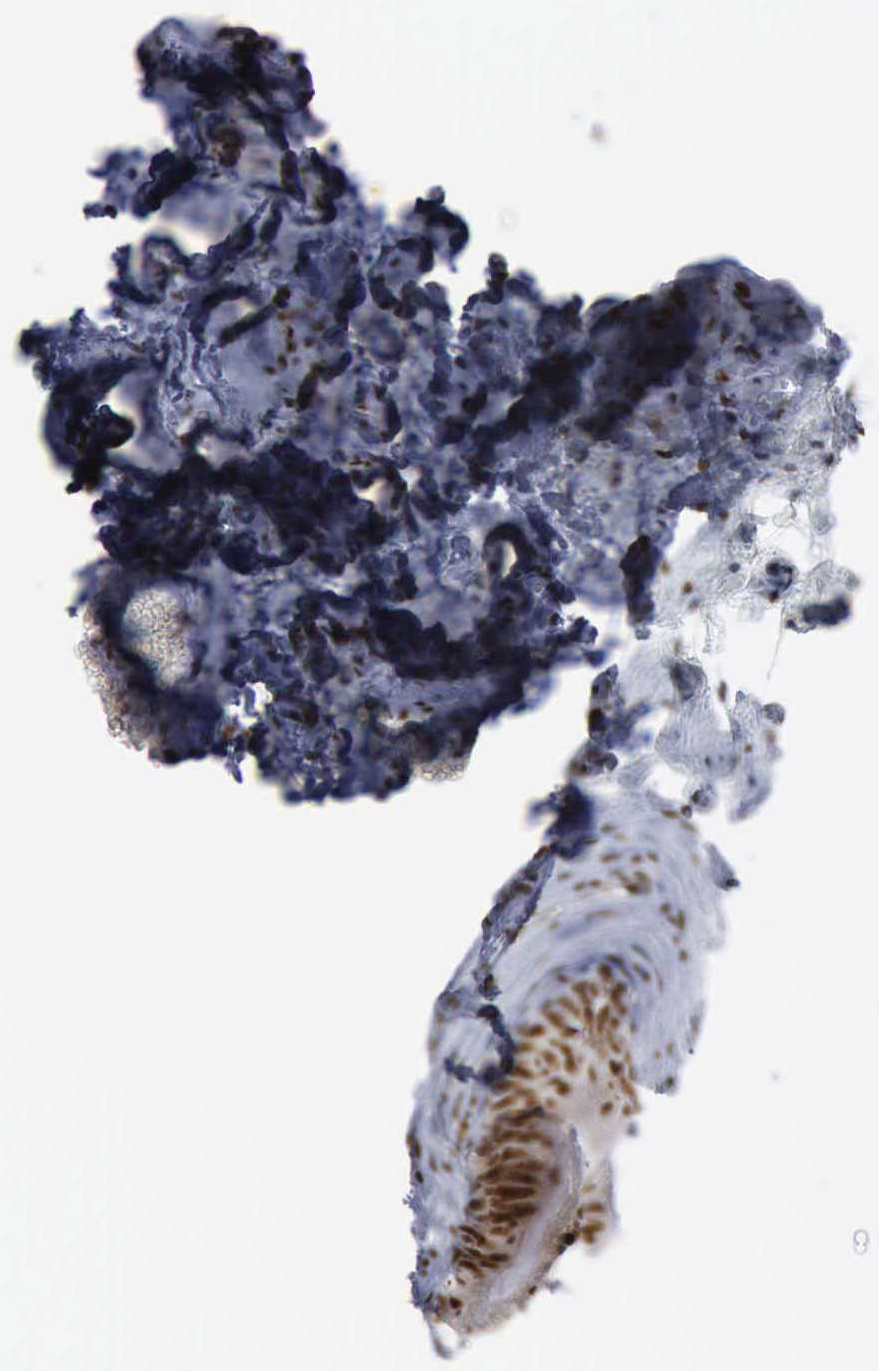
{"staining": {"intensity": "strong", "quantity": ">75%", "location": "nuclear"}, "tissue": "epididymis", "cell_type": "Glandular cells", "image_type": "normal", "snomed": [{"axis": "morphology", "description": "Normal tissue, NOS"}, {"axis": "topography", "description": "Testis"}, {"axis": "topography", "description": "Epididymis"}], "caption": "High-magnification brightfield microscopy of normal epididymis stained with DAB (3,3'-diaminobenzidine) (brown) and counterstained with hematoxylin (blue). glandular cells exhibit strong nuclear positivity is seen in about>75% of cells.", "gene": "XPA", "patient": {"sex": "male", "age": 36}}